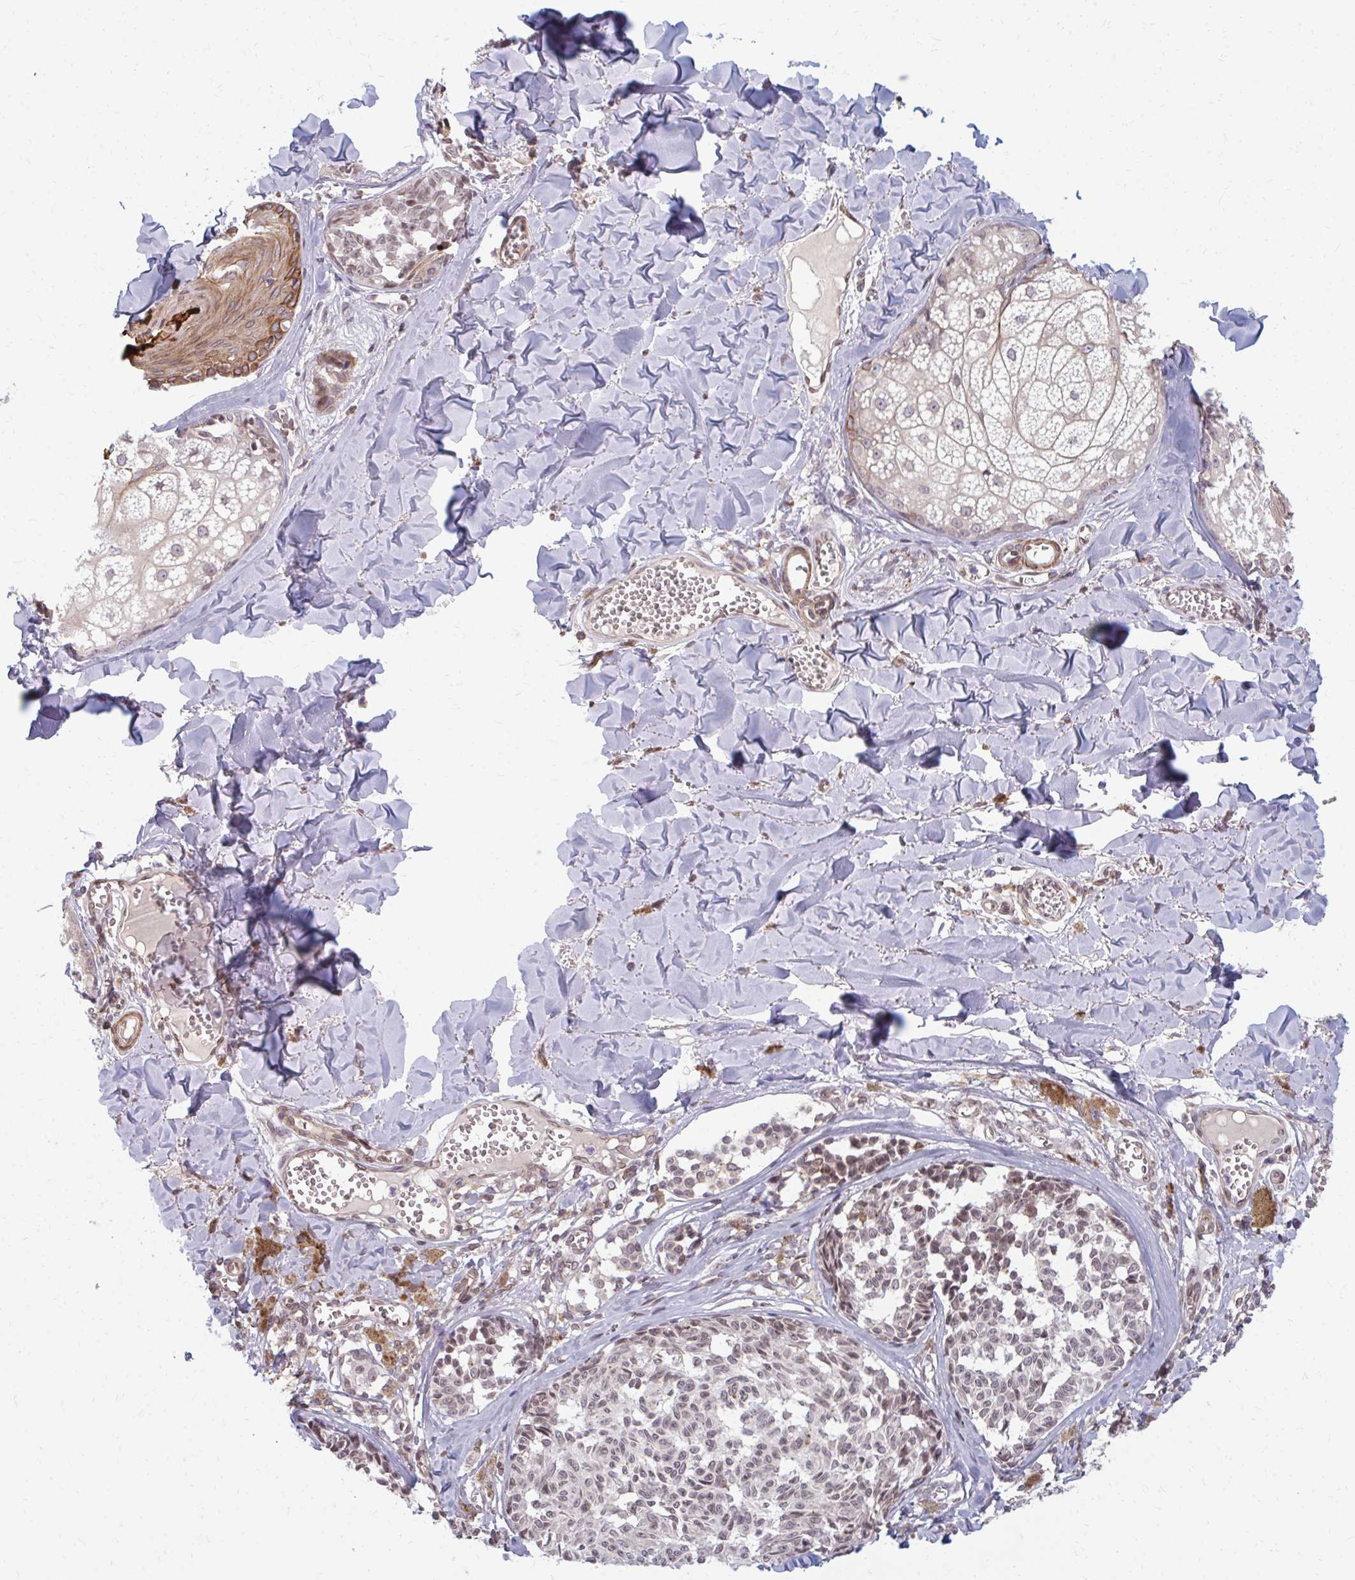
{"staining": {"intensity": "weak", "quantity": "<25%", "location": "nuclear"}, "tissue": "melanoma", "cell_type": "Tumor cells", "image_type": "cancer", "snomed": [{"axis": "morphology", "description": "Malignant melanoma, NOS"}, {"axis": "topography", "description": "Skin"}], "caption": "This is an IHC histopathology image of melanoma. There is no expression in tumor cells.", "gene": "GPC5", "patient": {"sex": "female", "age": 43}}